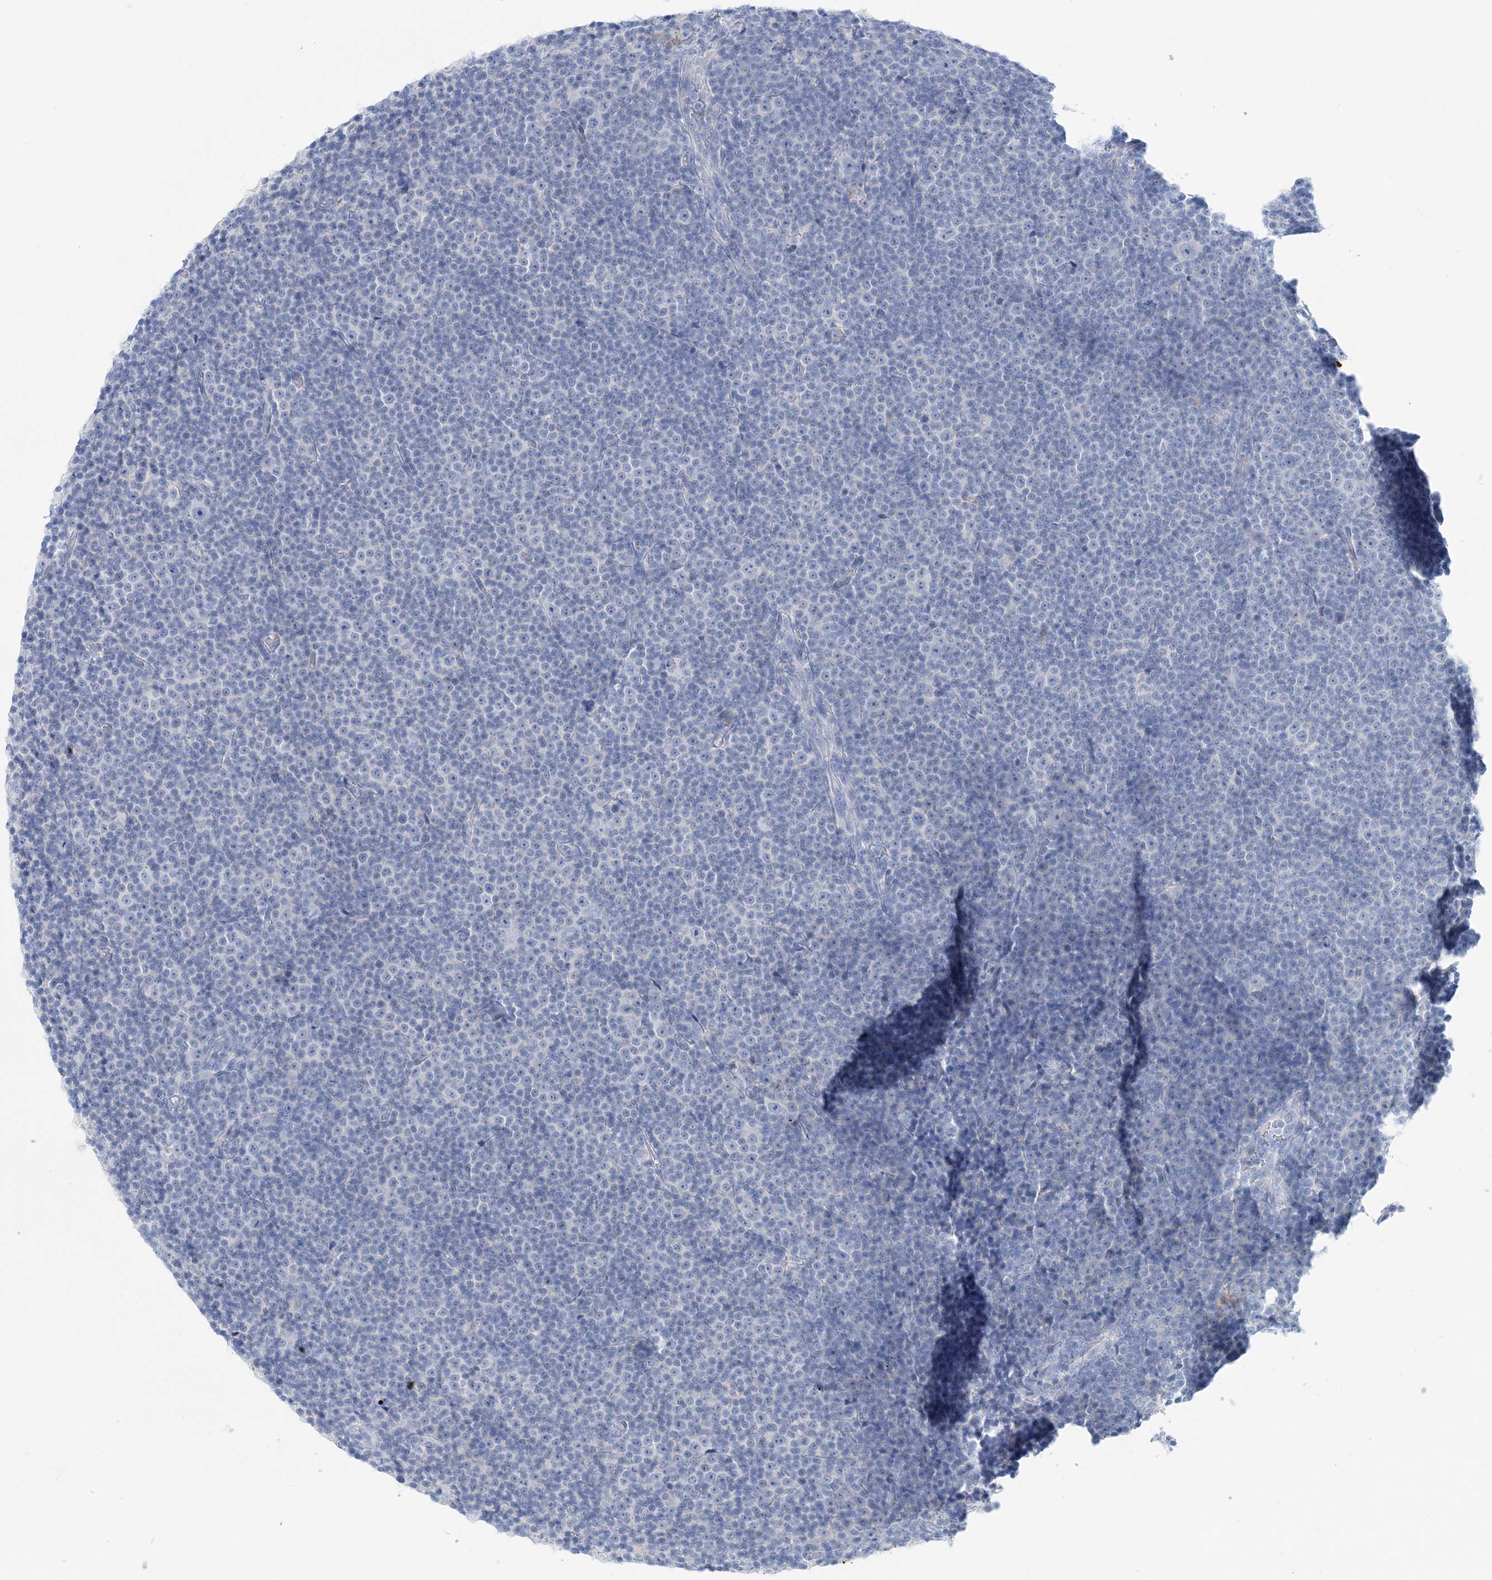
{"staining": {"intensity": "negative", "quantity": "none", "location": "none"}, "tissue": "lymphoma", "cell_type": "Tumor cells", "image_type": "cancer", "snomed": [{"axis": "morphology", "description": "Malignant lymphoma, non-Hodgkin's type, Low grade"}, {"axis": "topography", "description": "Lymph node"}], "caption": "High power microscopy micrograph of an immunohistochemistry micrograph of lymphoma, revealing no significant expression in tumor cells.", "gene": "SLC5A6", "patient": {"sex": "female", "age": 67}}